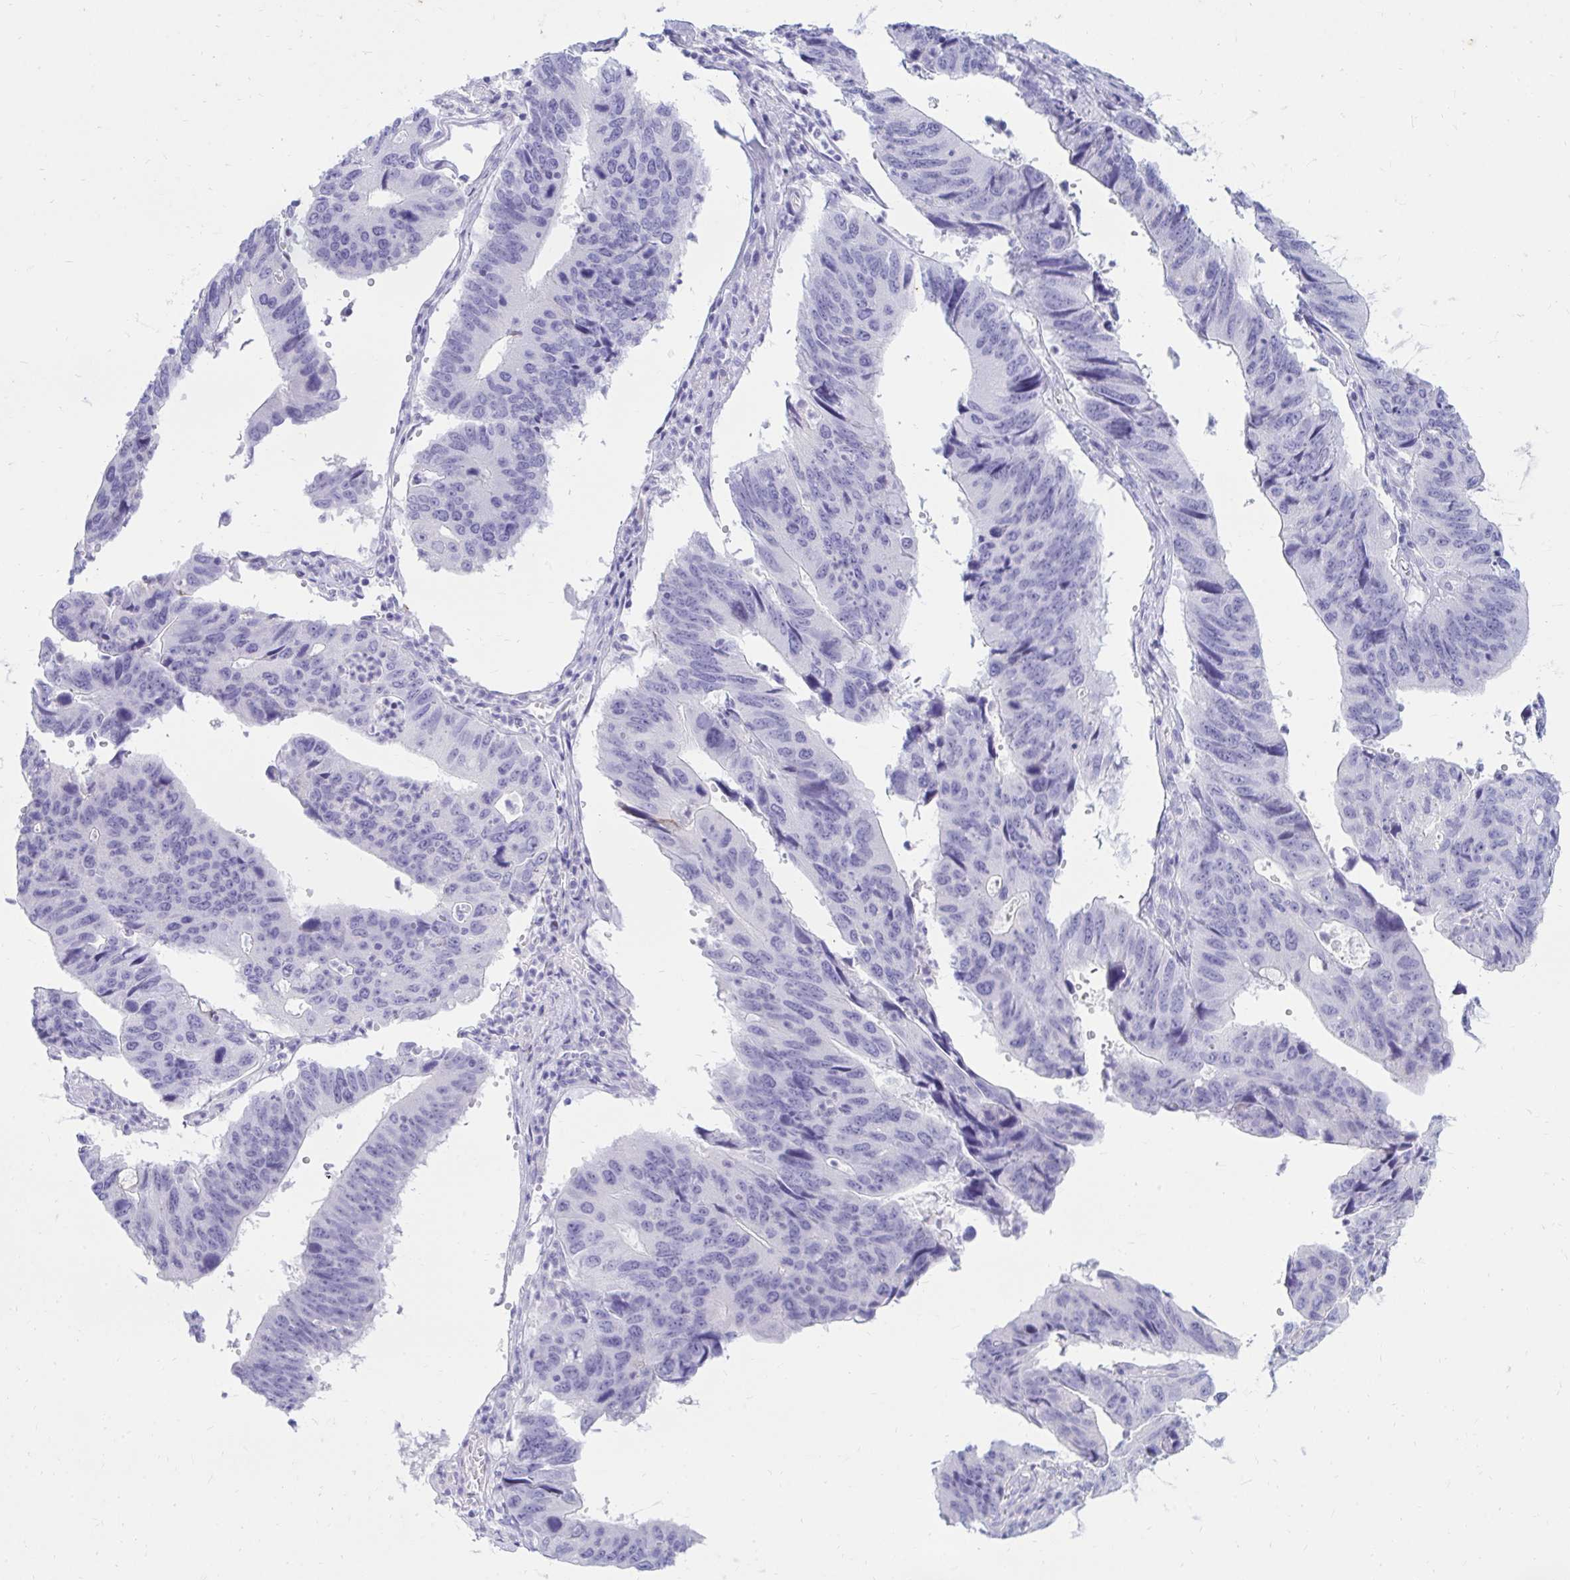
{"staining": {"intensity": "negative", "quantity": "none", "location": "none"}, "tissue": "stomach cancer", "cell_type": "Tumor cells", "image_type": "cancer", "snomed": [{"axis": "morphology", "description": "Adenocarcinoma, NOS"}, {"axis": "topography", "description": "Stomach"}], "caption": "DAB (3,3'-diaminobenzidine) immunohistochemical staining of adenocarcinoma (stomach) shows no significant positivity in tumor cells. The staining was performed using DAB to visualize the protein expression in brown, while the nuclei were stained in blue with hematoxylin (Magnification: 20x).", "gene": "NANOGNB", "patient": {"sex": "male", "age": 59}}